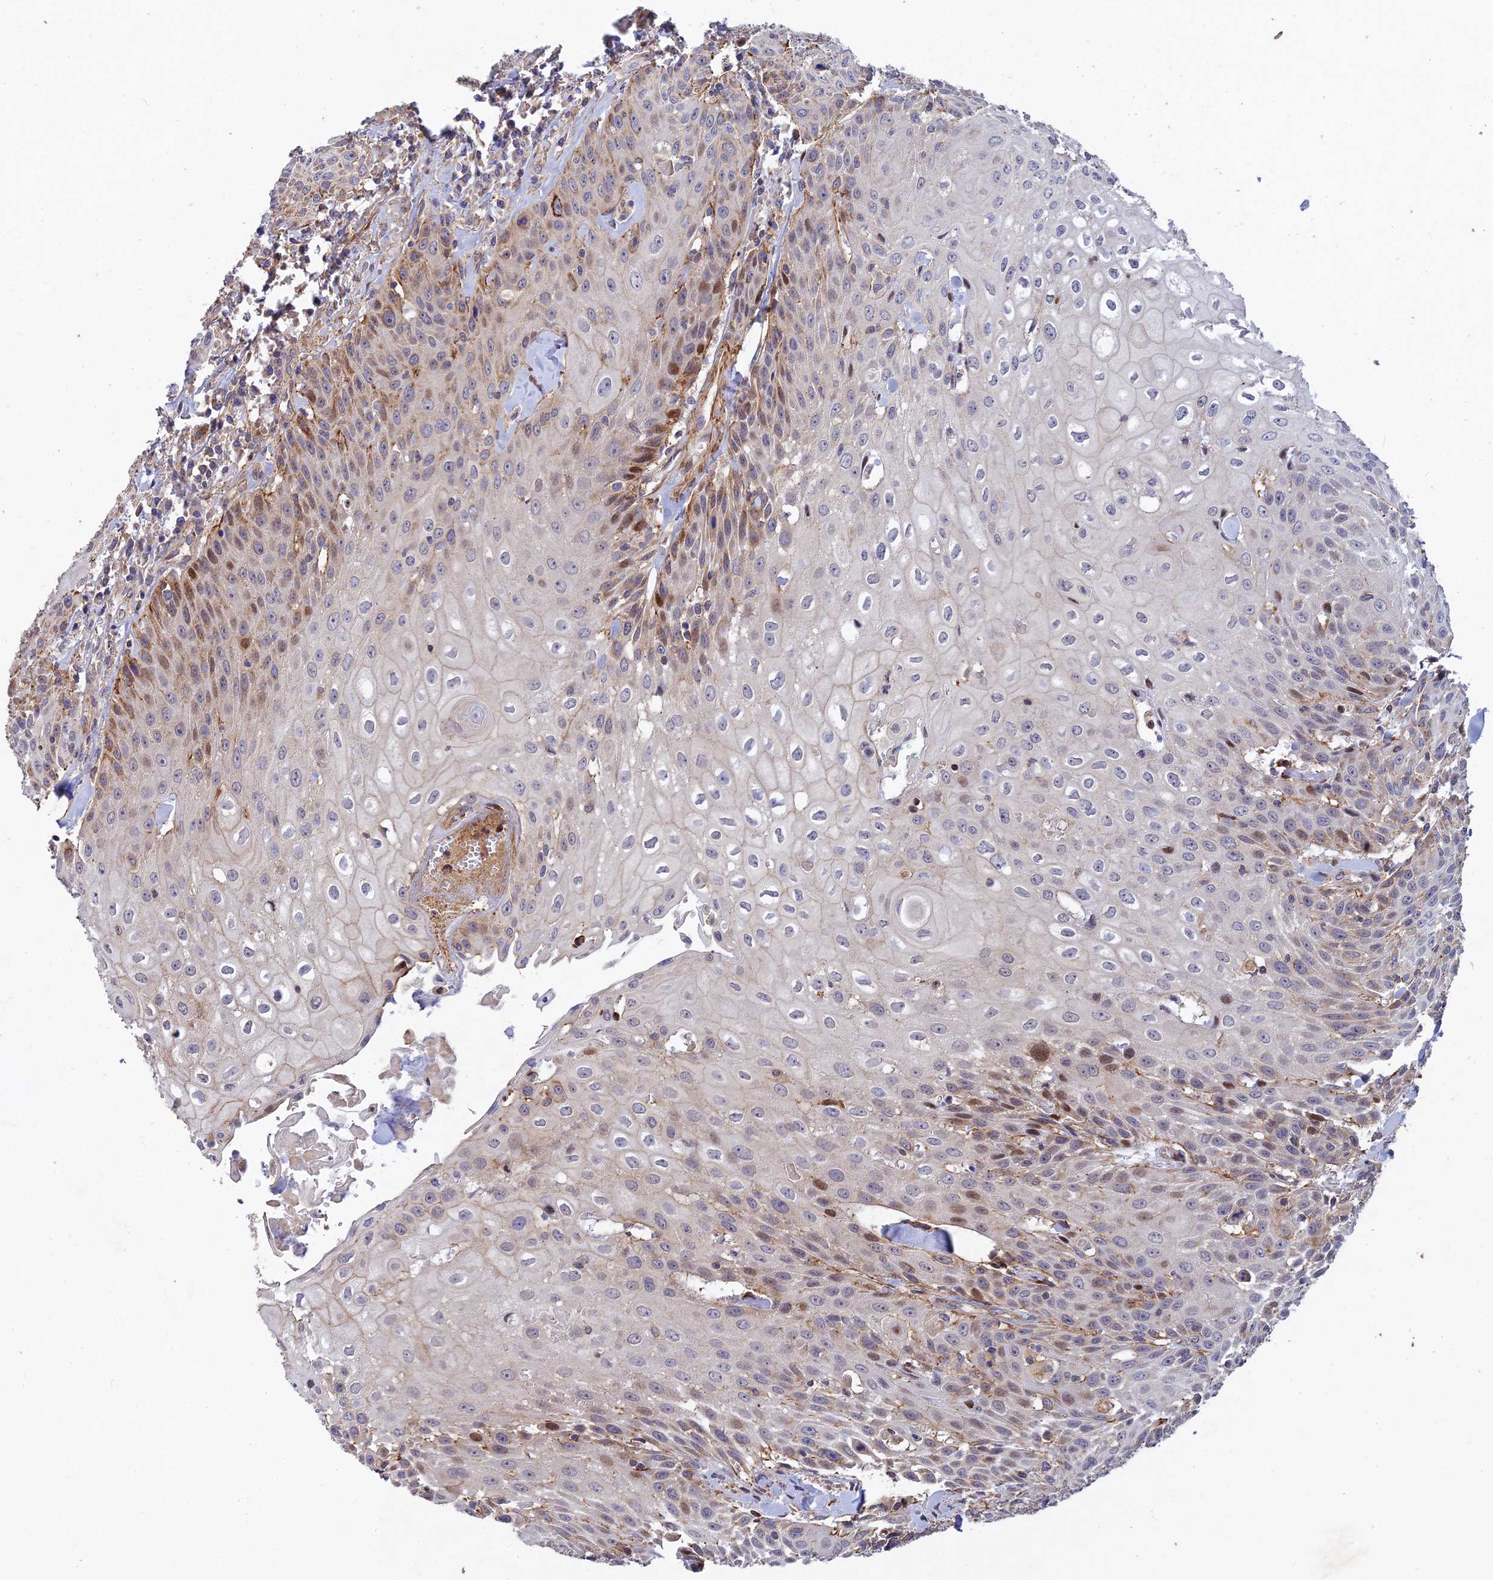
{"staining": {"intensity": "moderate", "quantity": "<25%", "location": "nuclear"}, "tissue": "head and neck cancer", "cell_type": "Tumor cells", "image_type": "cancer", "snomed": [{"axis": "morphology", "description": "Squamous cell carcinoma, NOS"}, {"axis": "topography", "description": "Oral tissue"}, {"axis": "topography", "description": "Head-Neck"}], "caption": "Moderate nuclear expression for a protein is present in approximately <25% of tumor cells of squamous cell carcinoma (head and neck) using immunohistochemistry.", "gene": "RELCH", "patient": {"sex": "female", "age": 82}}